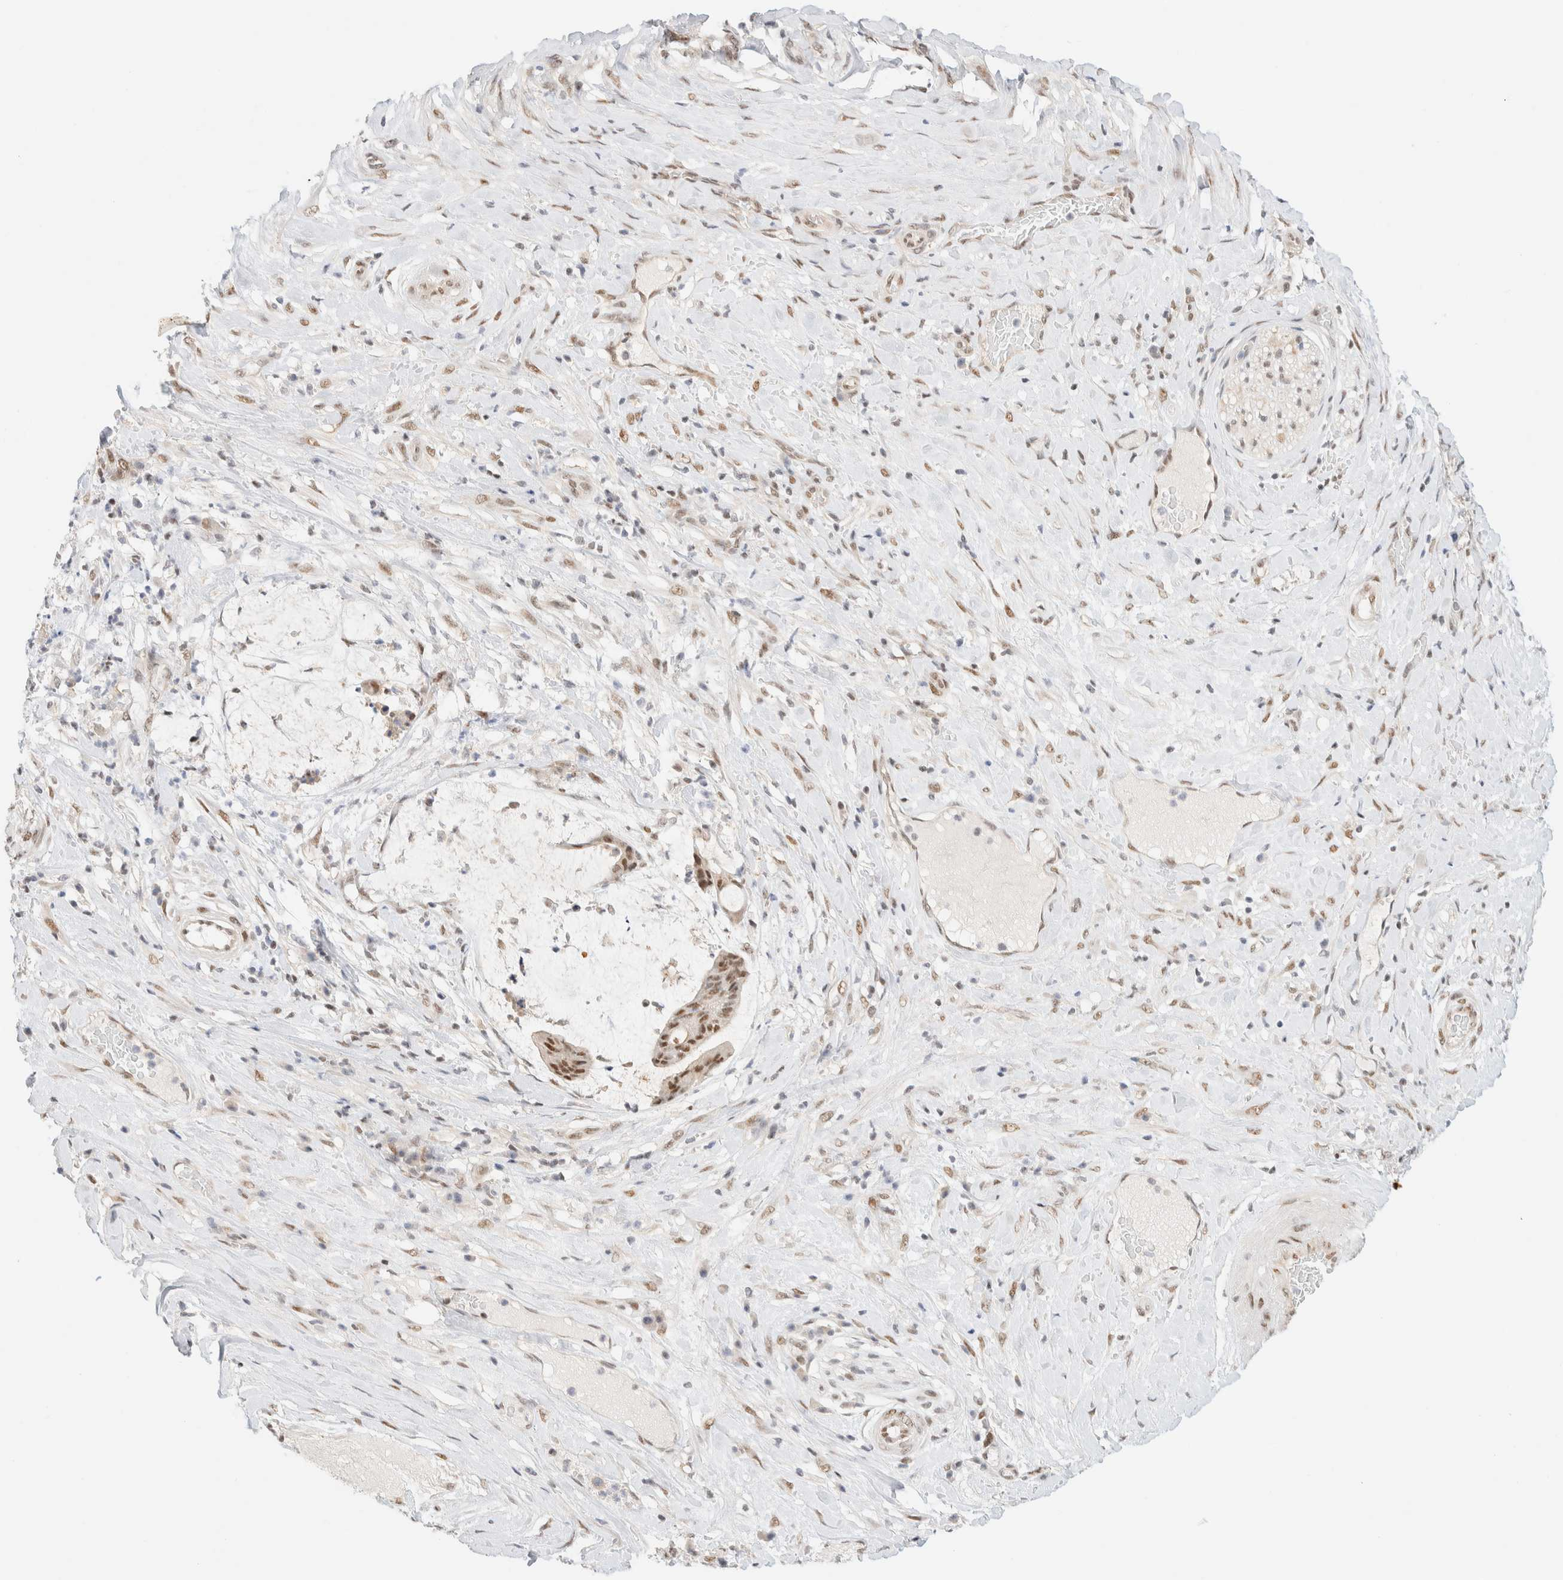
{"staining": {"intensity": "moderate", "quantity": ">75%", "location": "nuclear"}, "tissue": "liver cancer", "cell_type": "Tumor cells", "image_type": "cancer", "snomed": [{"axis": "morphology", "description": "Normal tissue, NOS"}, {"axis": "morphology", "description": "Cholangiocarcinoma"}, {"axis": "topography", "description": "Liver"}, {"axis": "topography", "description": "Peripheral nerve tissue"}], "caption": "Brown immunohistochemical staining in human liver cholangiocarcinoma exhibits moderate nuclear expression in about >75% of tumor cells.", "gene": "PYGO2", "patient": {"sex": "female", "age": 73}}